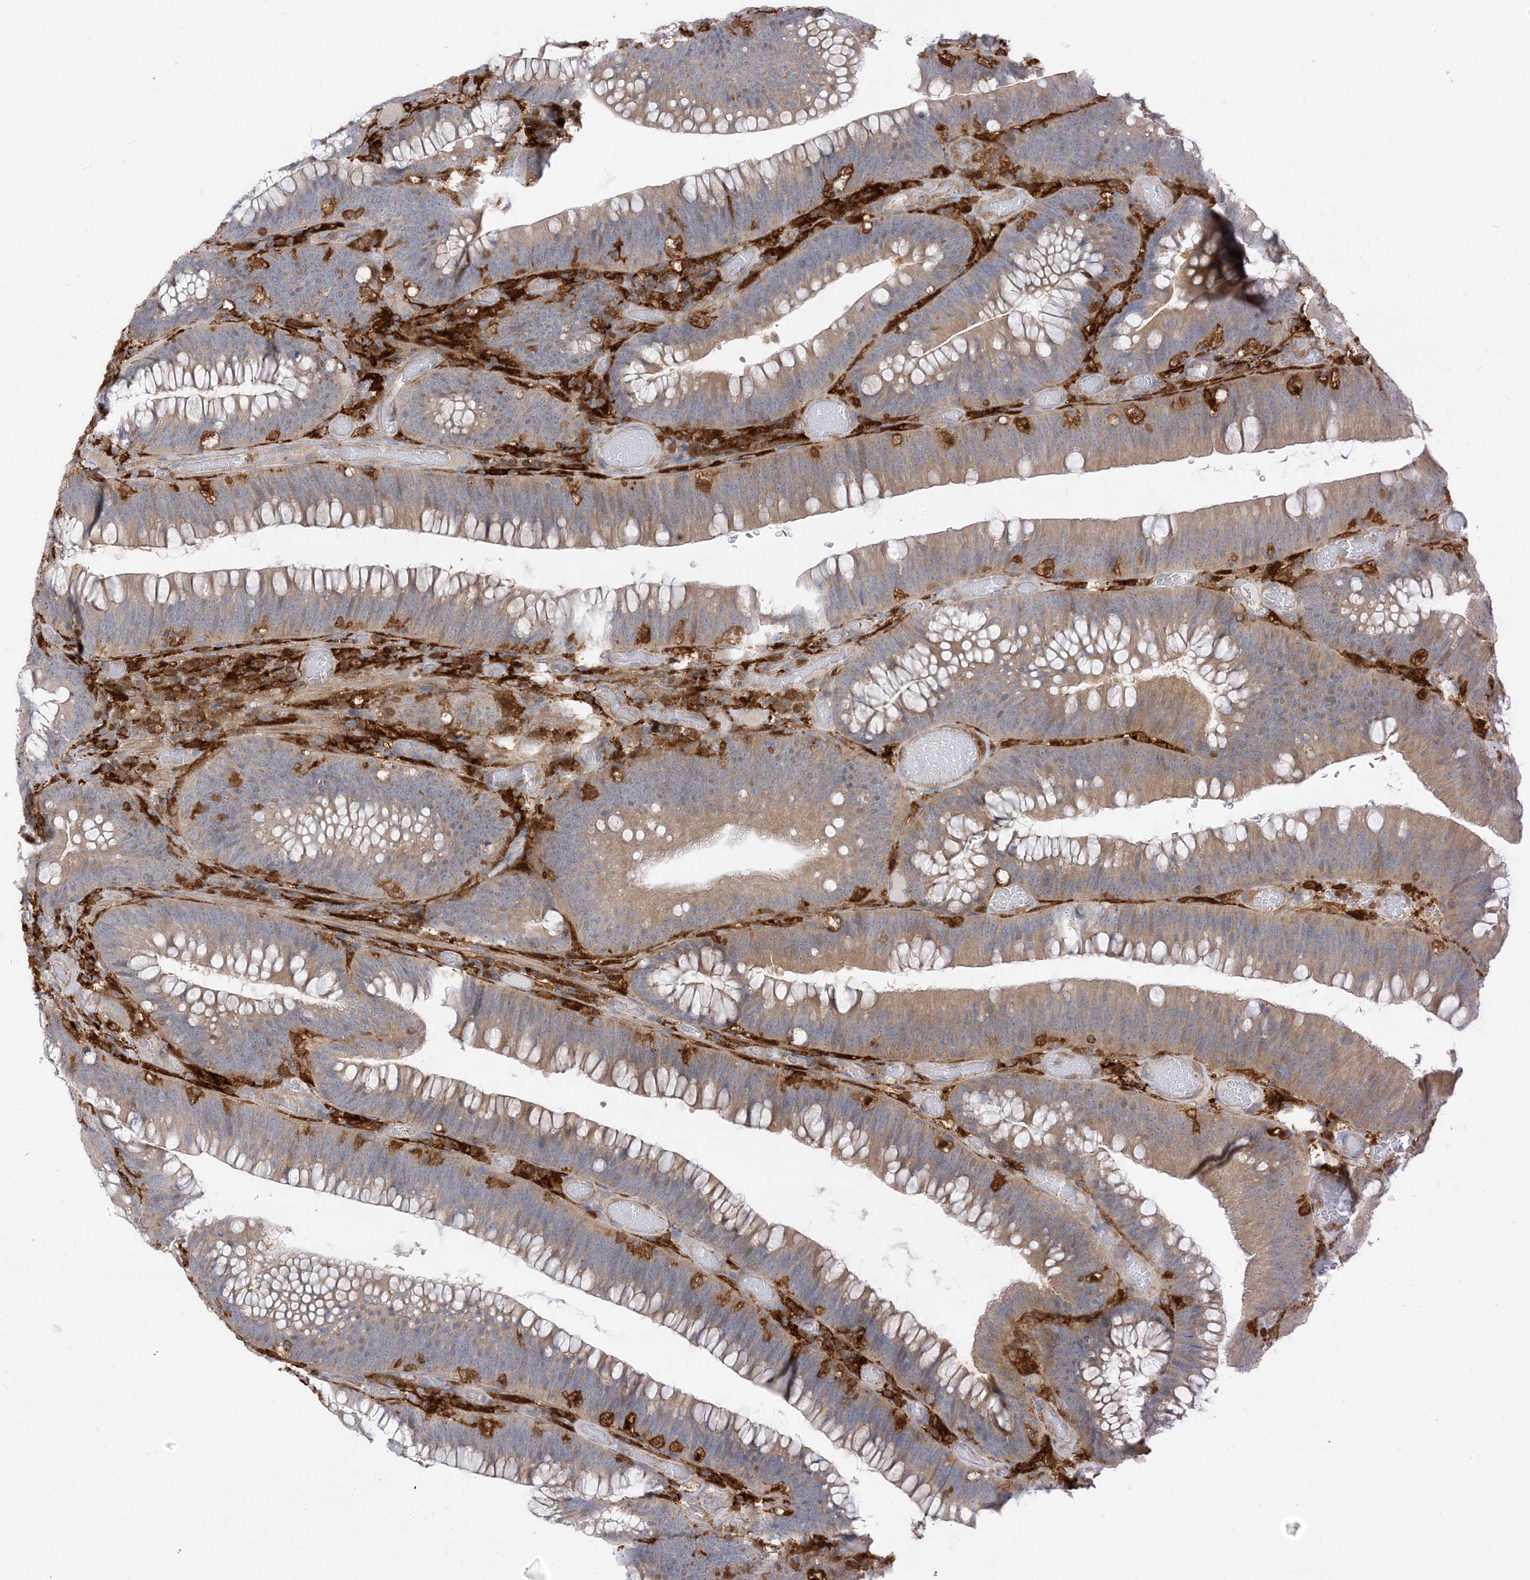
{"staining": {"intensity": "weak", "quantity": "25%-75%", "location": "cytoplasmic/membranous"}, "tissue": "colorectal cancer", "cell_type": "Tumor cells", "image_type": "cancer", "snomed": [{"axis": "morphology", "description": "Normal tissue, NOS"}, {"axis": "topography", "description": "Colon"}], "caption": "Human colorectal cancer stained with a protein marker displays weak staining in tumor cells.", "gene": "NAGK", "patient": {"sex": "female", "age": 82}}